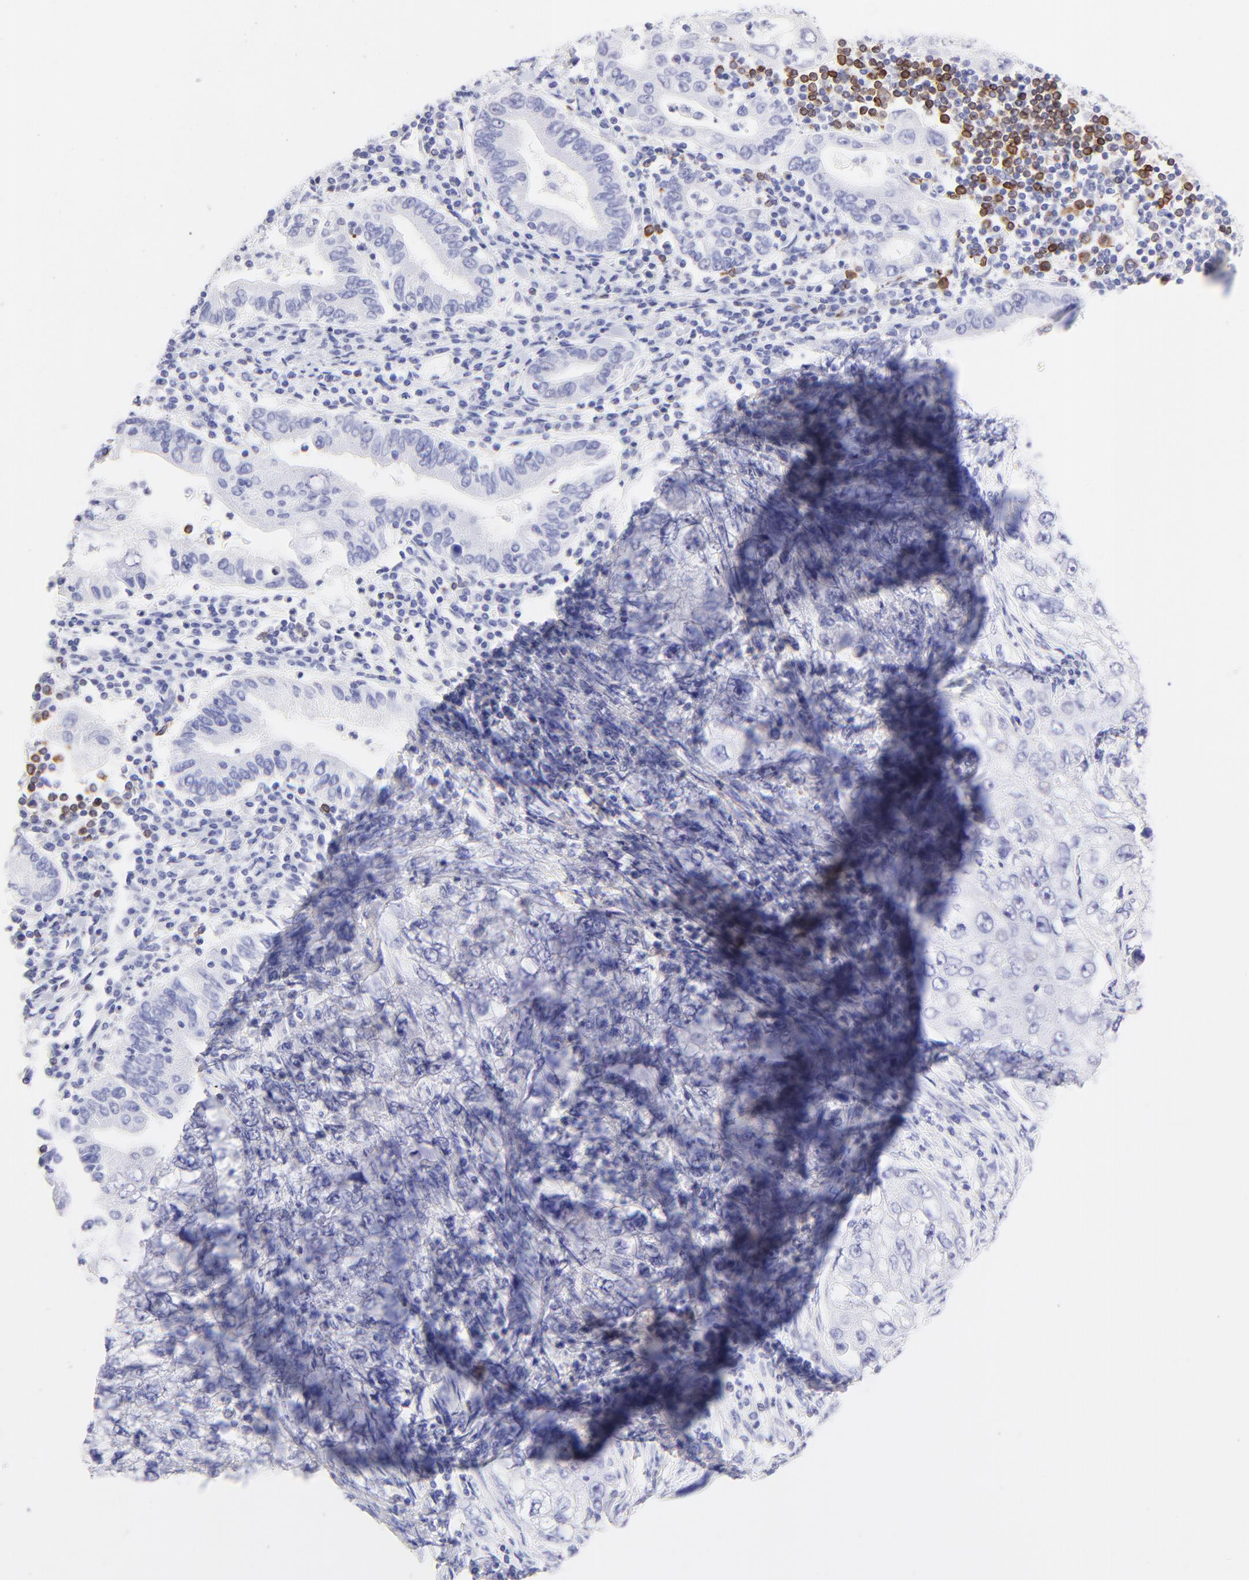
{"staining": {"intensity": "negative", "quantity": "none", "location": "none"}, "tissue": "stomach cancer", "cell_type": "Tumor cells", "image_type": "cancer", "snomed": [{"axis": "morphology", "description": "Normal tissue, NOS"}, {"axis": "morphology", "description": "Adenocarcinoma, NOS"}, {"axis": "topography", "description": "Esophagus"}, {"axis": "topography", "description": "Stomach, upper"}, {"axis": "topography", "description": "Peripheral nerve tissue"}], "caption": "A photomicrograph of adenocarcinoma (stomach) stained for a protein demonstrates no brown staining in tumor cells.", "gene": "IRAG2", "patient": {"sex": "male", "age": 62}}